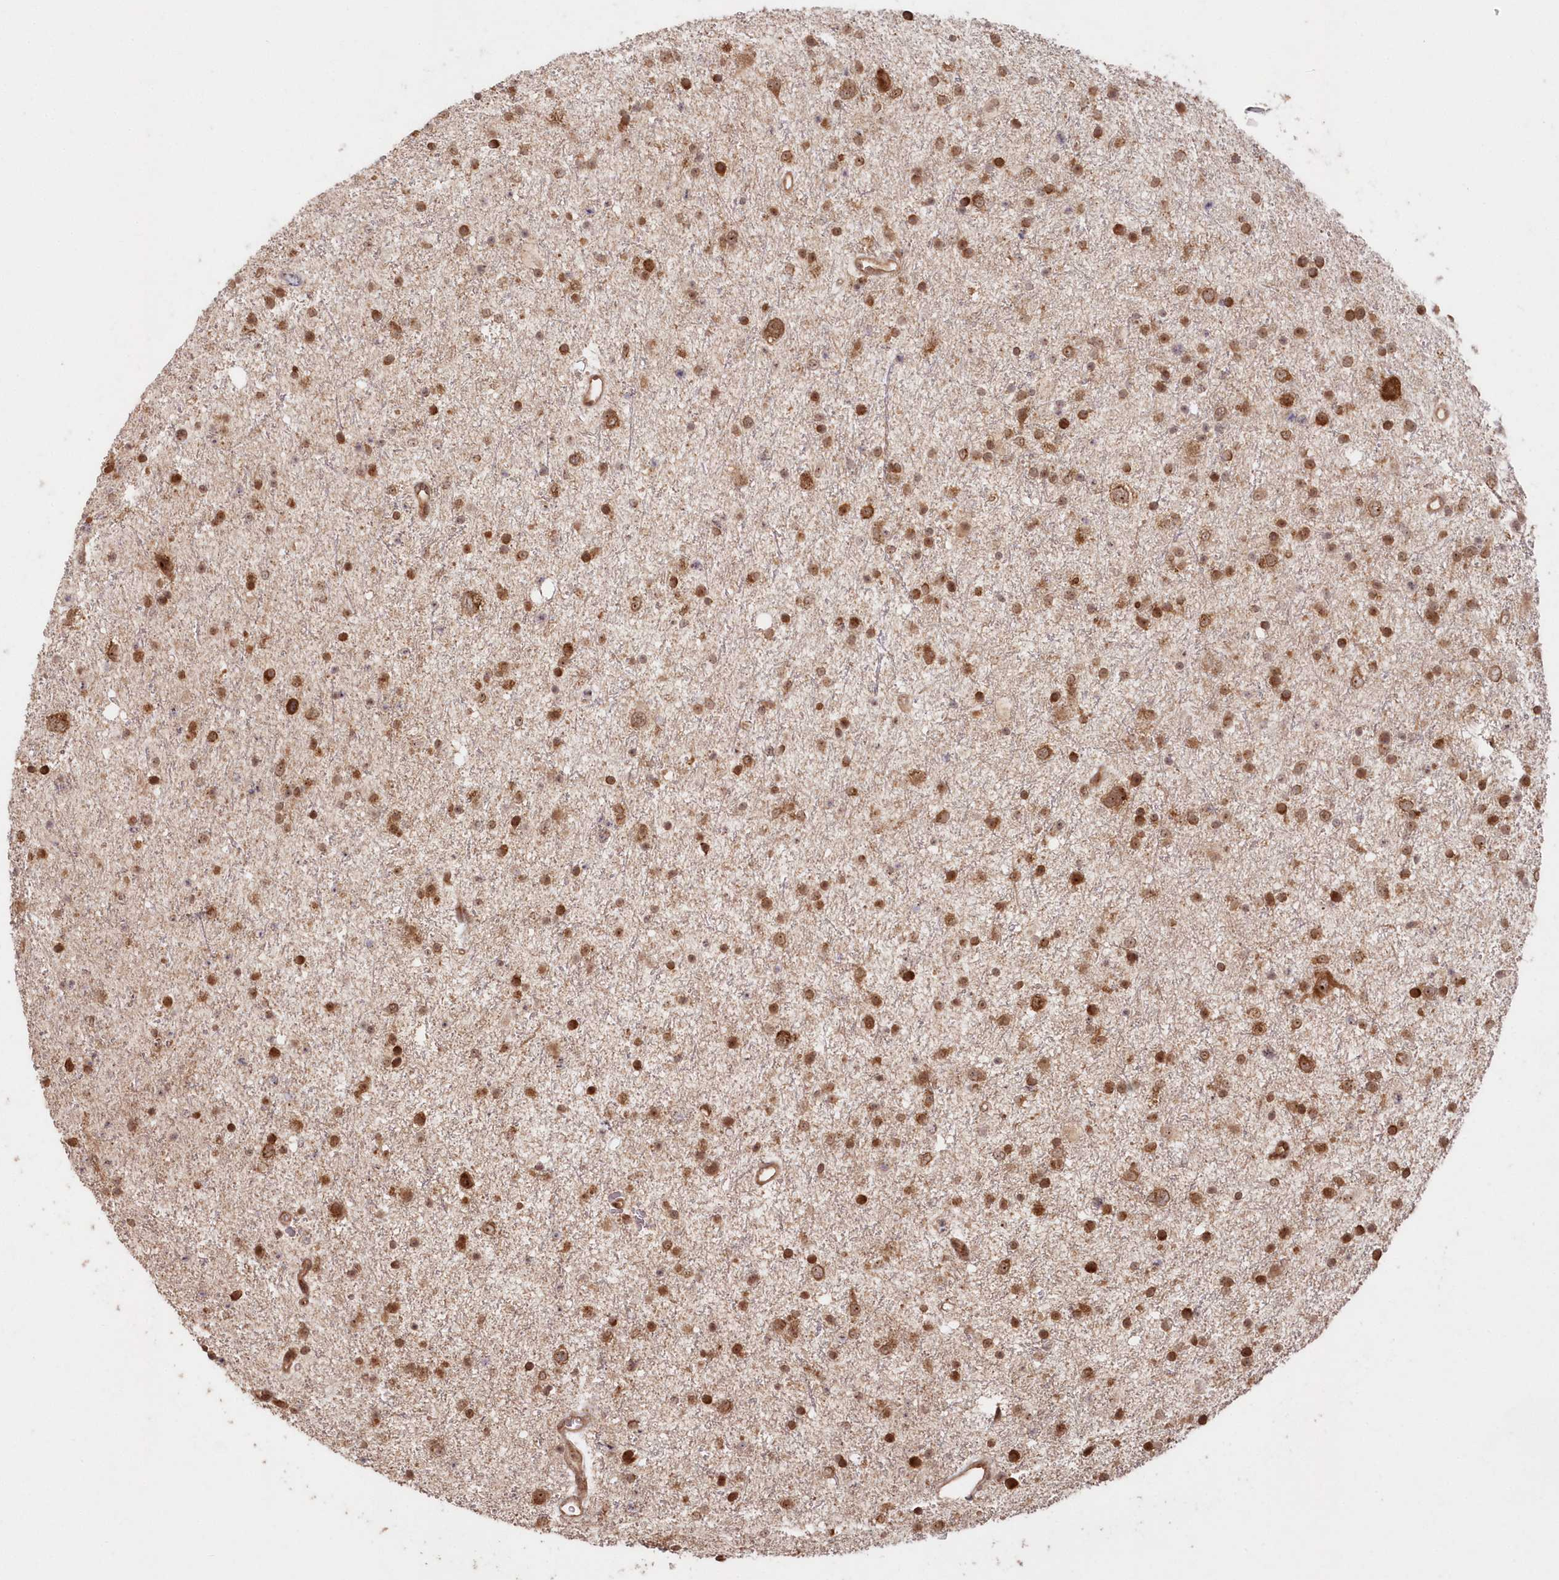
{"staining": {"intensity": "moderate", "quantity": ">75%", "location": "nuclear"}, "tissue": "glioma", "cell_type": "Tumor cells", "image_type": "cancer", "snomed": [{"axis": "morphology", "description": "Glioma, malignant, Low grade"}, {"axis": "topography", "description": "Brain"}], "caption": "Tumor cells demonstrate medium levels of moderate nuclear expression in approximately >75% of cells in human malignant low-grade glioma.", "gene": "SERINC1", "patient": {"sex": "female", "age": 37}}